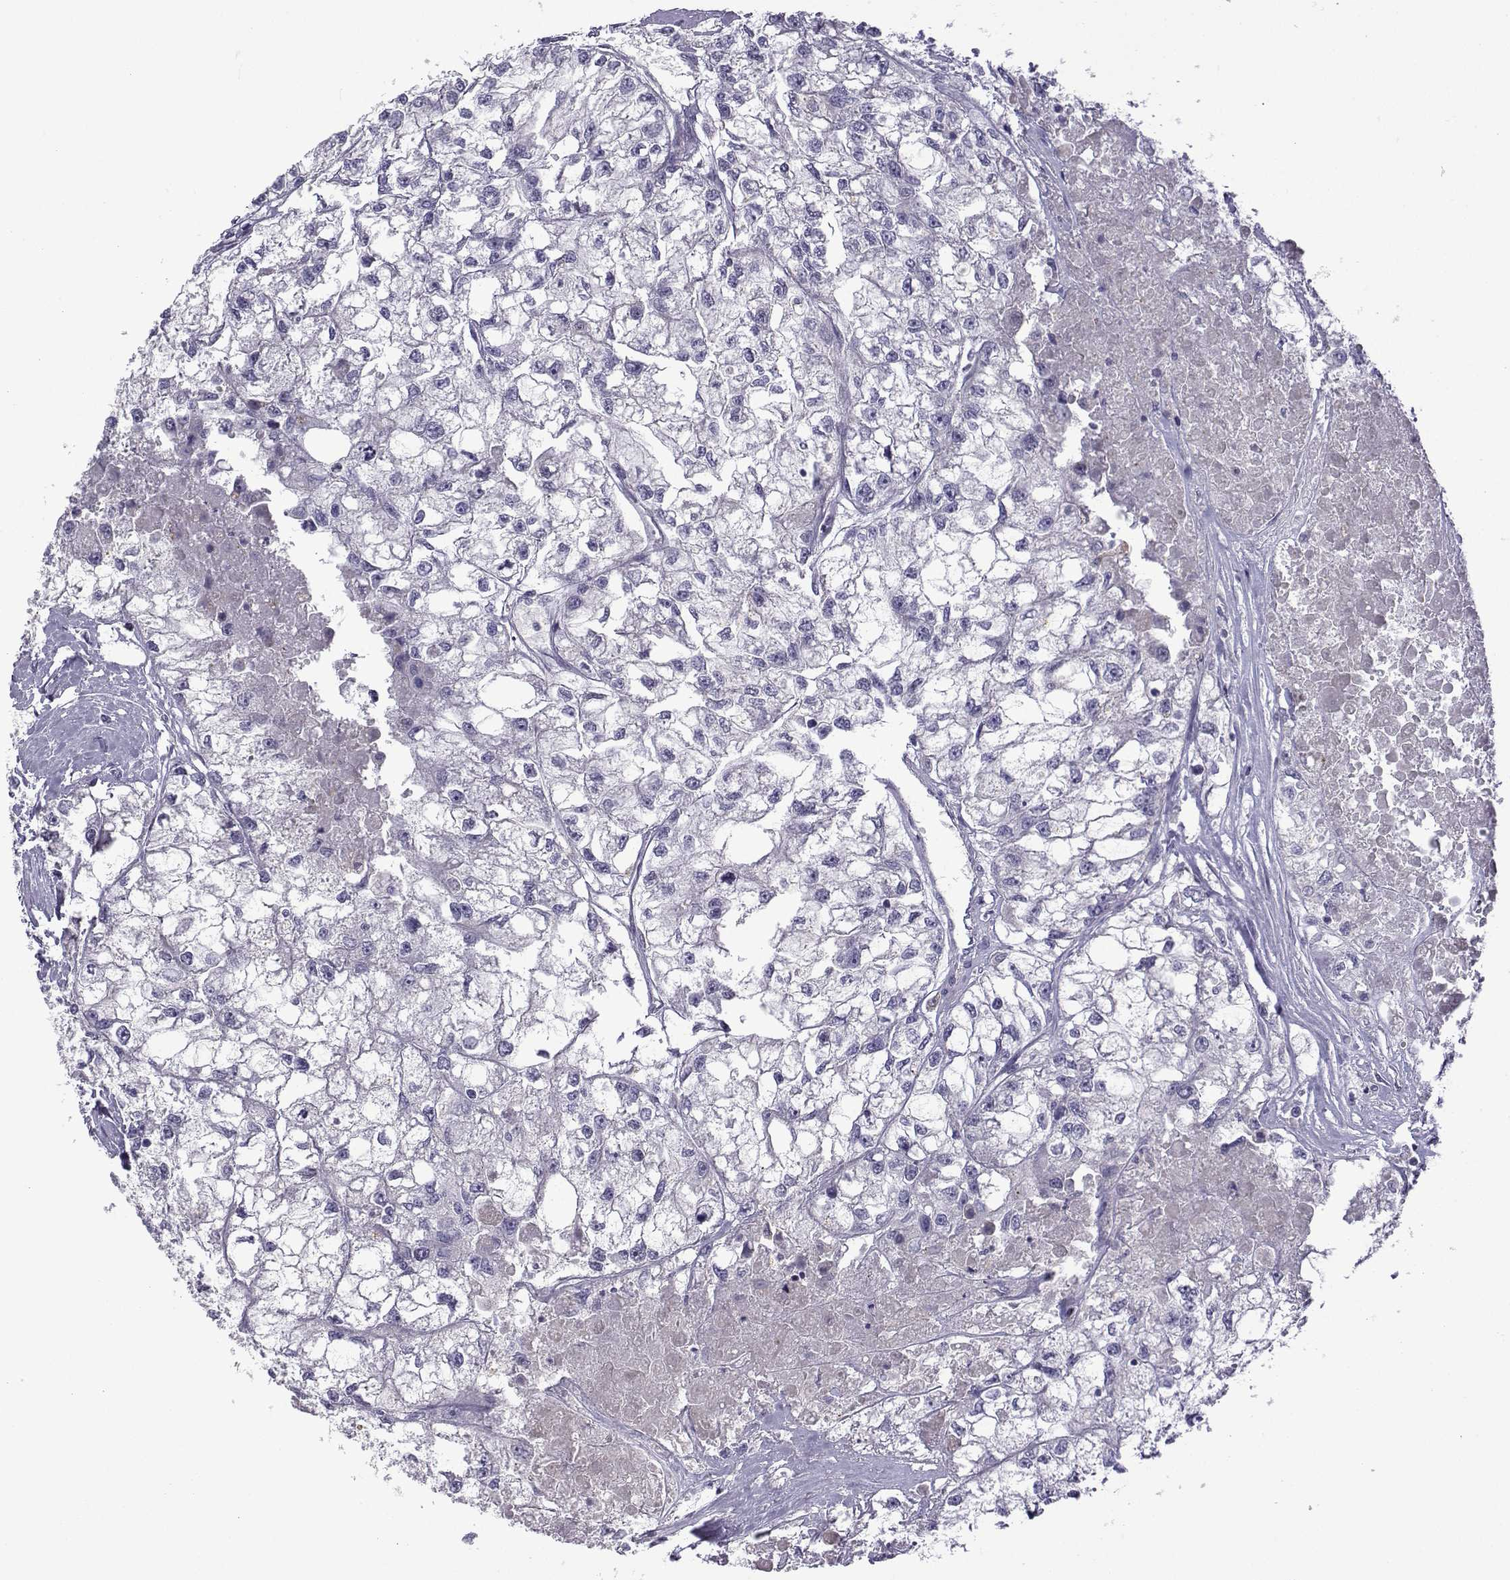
{"staining": {"intensity": "negative", "quantity": "none", "location": "none"}, "tissue": "renal cancer", "cell_type": "Tumor cells", "image_type": "cancer", "snomed": [{"axis": "morphology", "description": "Adenocarcinoma, NOS"}, {"axis": "topography", "description": "Kidney"}], "caption": "Immunohistochemical staining of human renal cancer (adenocarcinoma) shows no significant staining in tumor cells.", "gene": "SPACA7", "patient": {"sex": "male", "age": 56}}